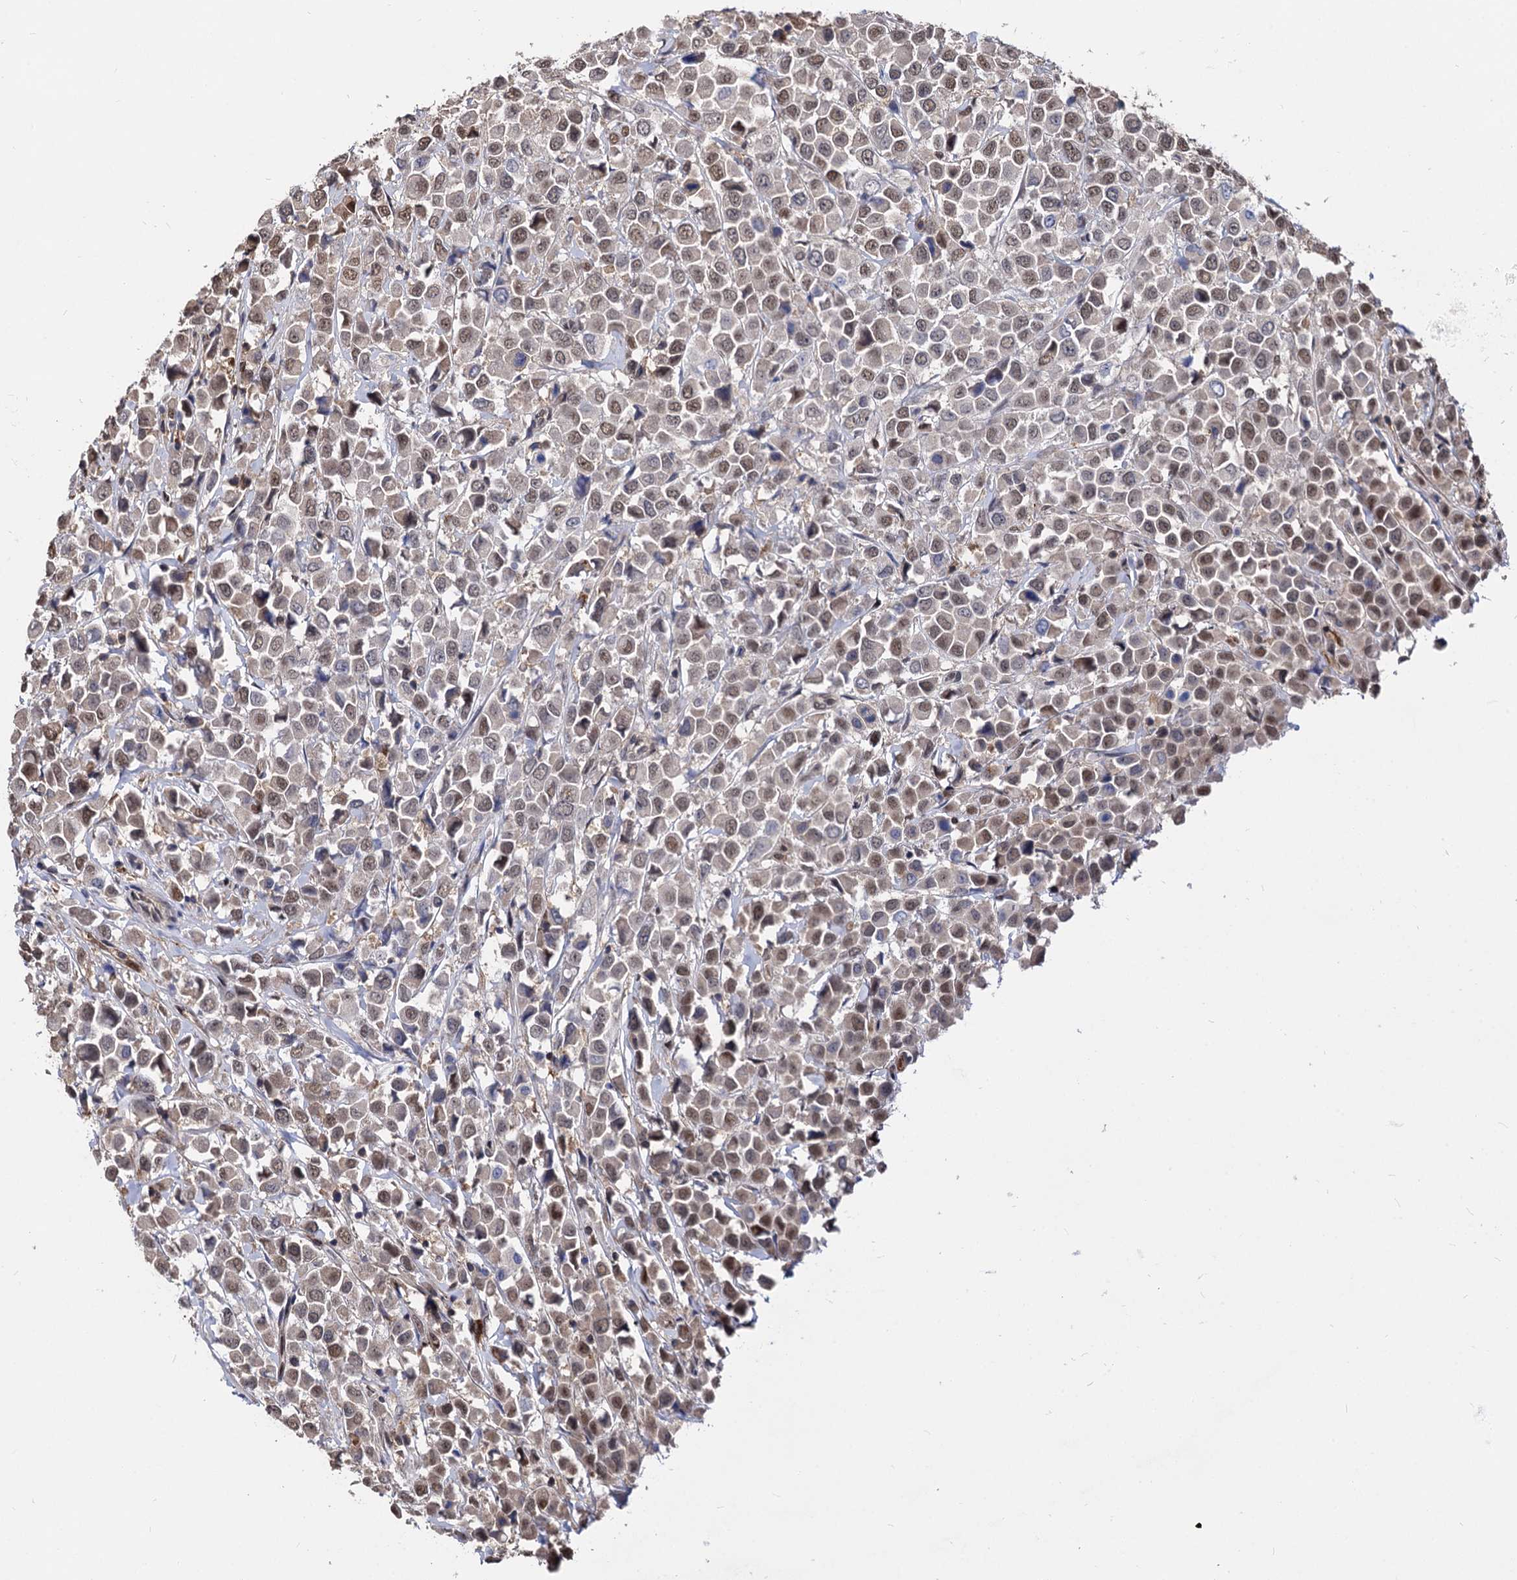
{"staining": {"intensity": "moderate", "quantity": ">75%", "location": "nuclear"}, "tissue": "breast cancer", "cell_type": "Tumor cells", "image_type": "cancer", "snomed": [{"axis": "morphology", "description": "Duct carcinoma"}, {"axis": "topography", "description": "Breast"}], "caption": "Protein staining of breast intraductal carcinoma tissue reveals moderate nuclear expression in approximately >75% of tumor cells.", "gene": "PSMD4", "patient": {"sex": "female", "age": 61}}